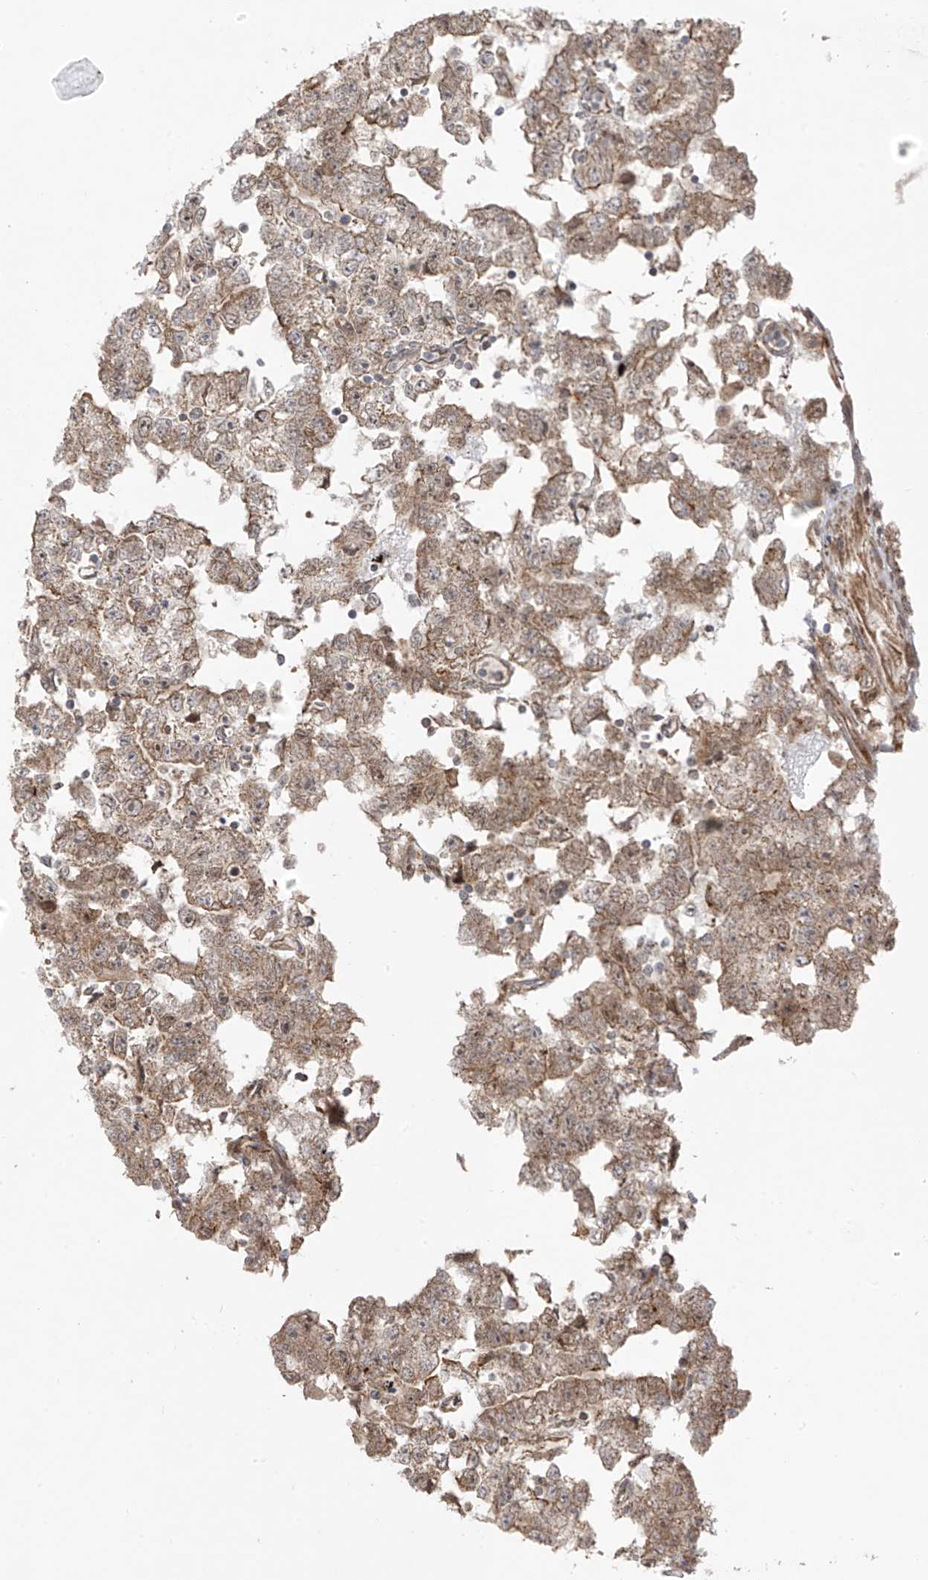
{"staining": {"intensity": "moderate", "quantity": "25%-75%", "location": "cytoplasmic/membranous"}, "tissue": "testis cancer", "cell_type": "Tumor cells", "image_type": "cancer", "snomed": [{"axis": "morphology", "description": "Carcinoma, Embryonal, NOS"}, {"axis": "topography", "description": "Testis"}], "caption": "A photomicrograph showing moderate cytoplasmic/membranous staining in approximately 25%-75% of tumor cells in testis embryonal carcinoma, as visualized by brown immunohistochemical staining.", "gene": "PDE11A", "patient": {"sex": "male", "age": 25}}